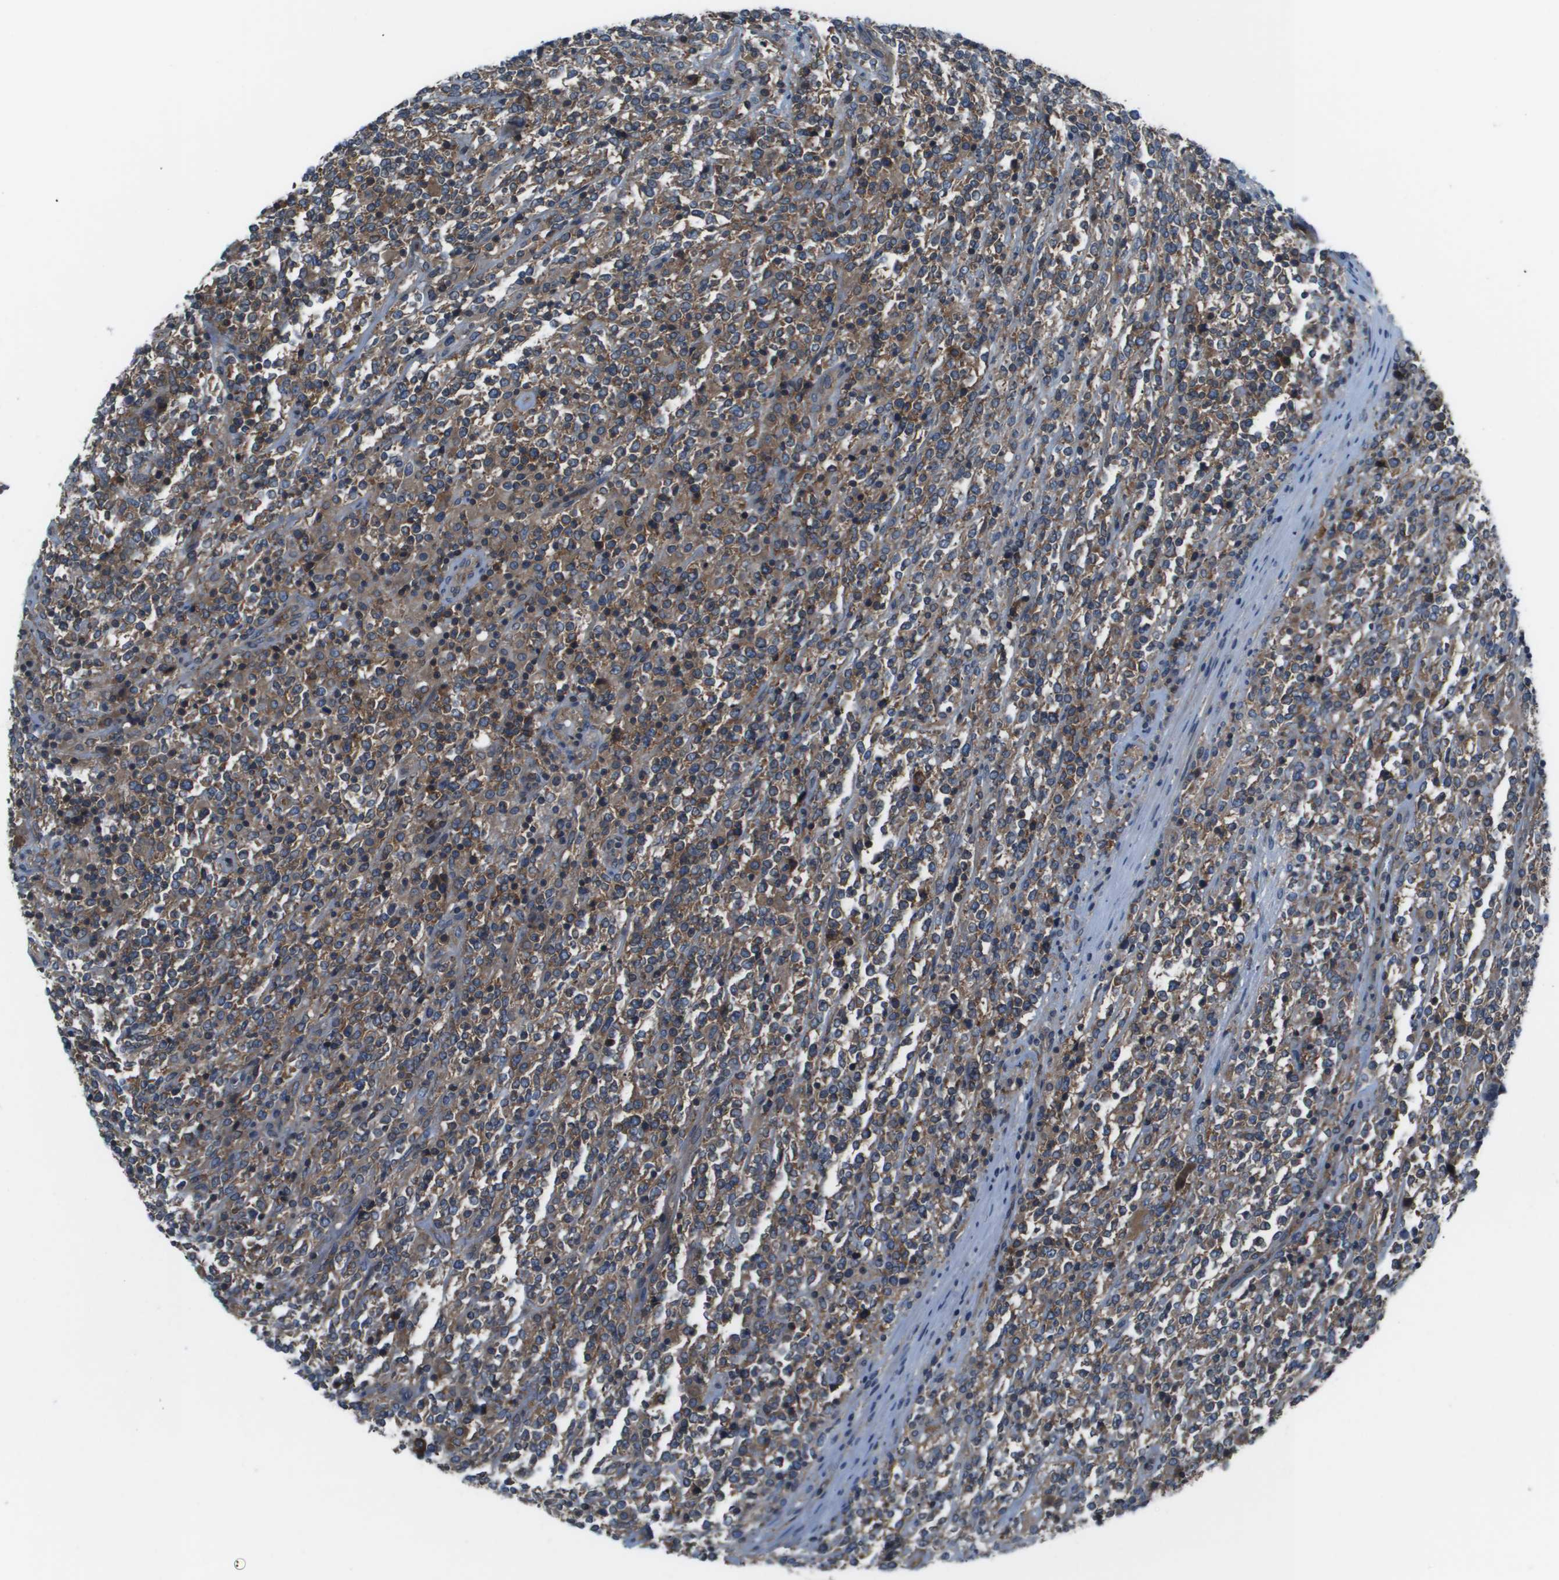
{"staining": {"intensity": "moderate", "quantity": ">75%", "location": "cytoplasmic/membranous"}, "tissue": "lymphoma", "cell_type": "Tumor cells", "image_type": "cancer", "snomed": [{"axis": "morphology", "description": "Malignant lymphoma, non-Hodgkin's type, High grade"}, {"axis": "topography", "description": "Soft tissue"}], "caption": "The immunohistochemical stain shows moderate cytoplasmic/membranous expression in tumor cells of lymphoma tissue.", "gene": "EIF3B", "patient": {"sex": "male", "age": 18}}